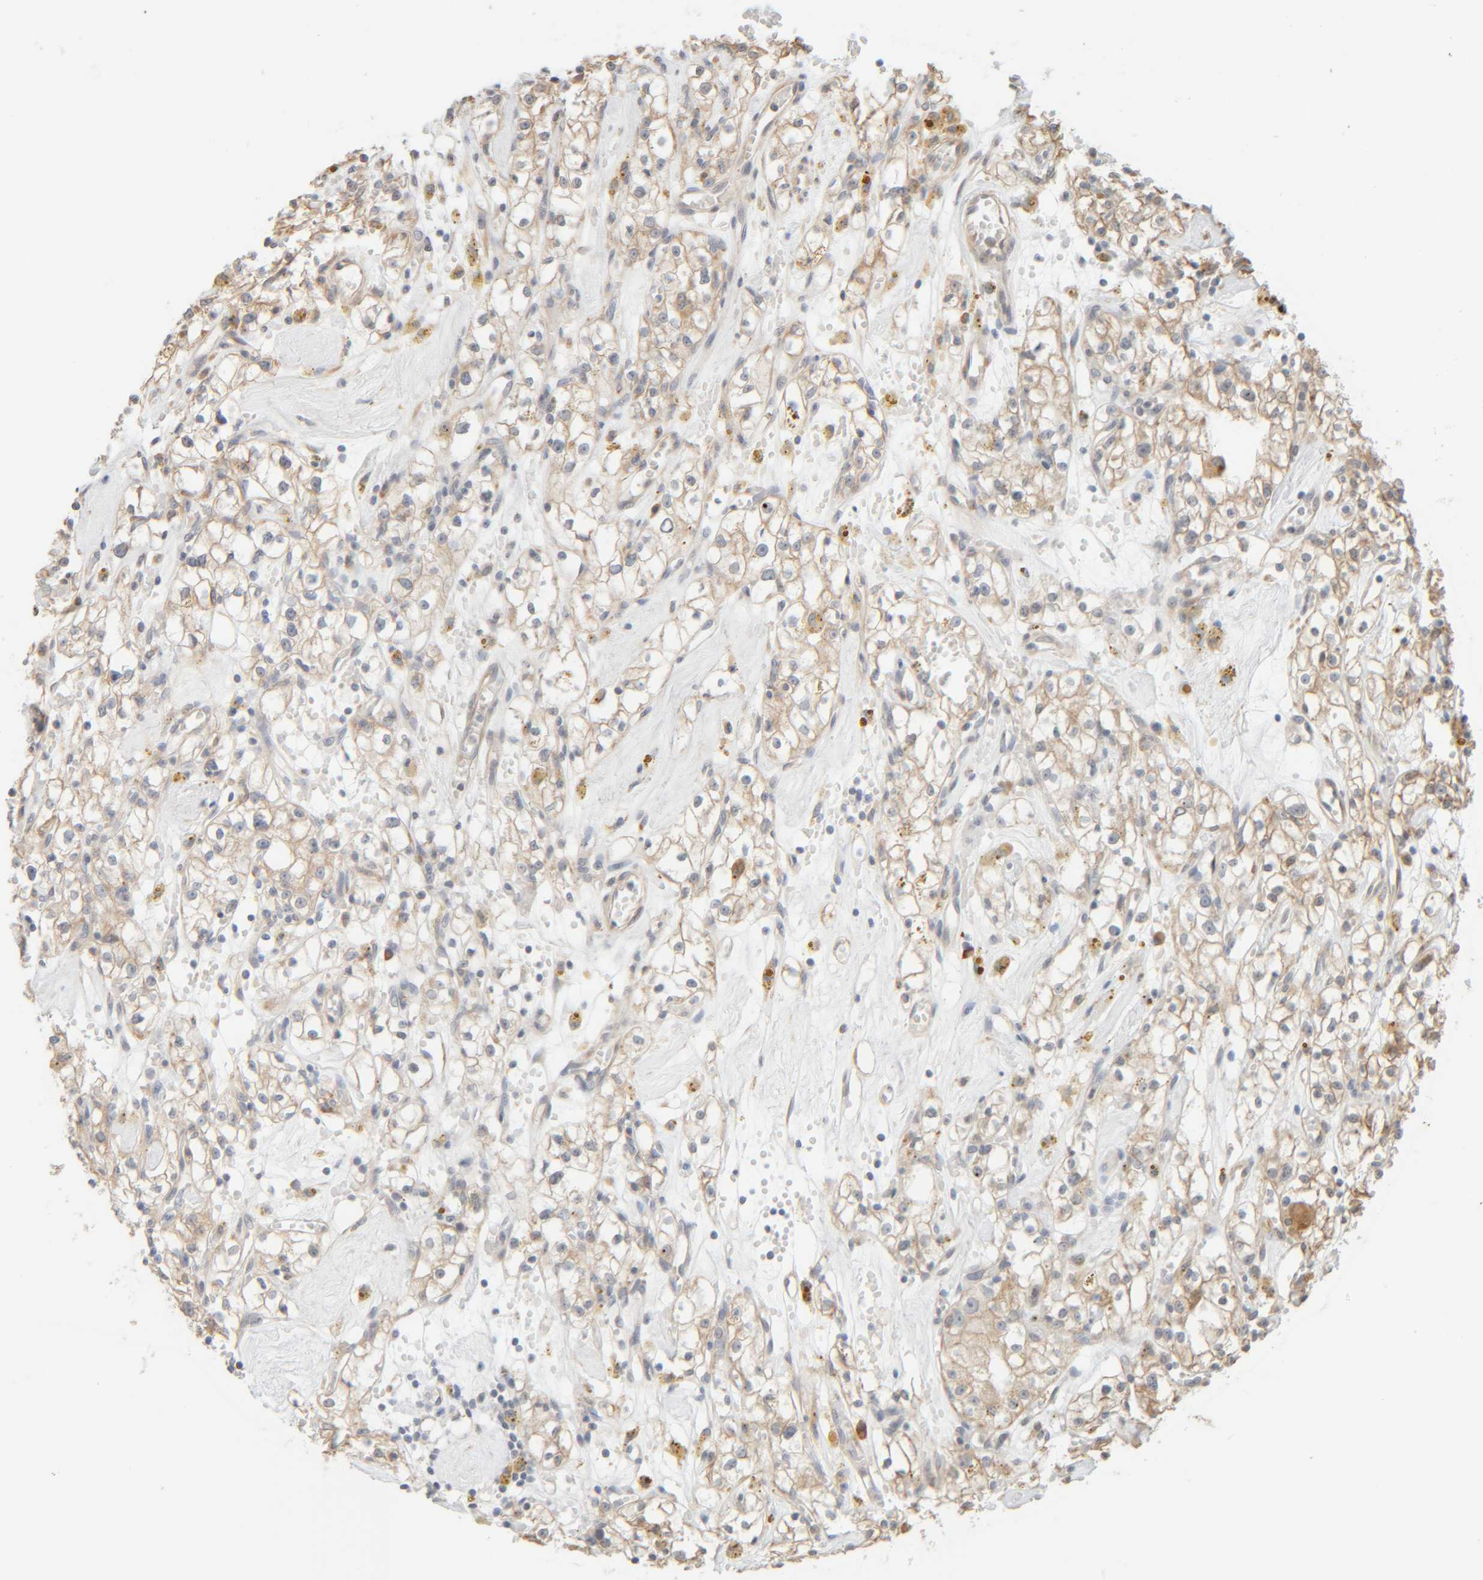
{"staining": {"intensity": "weak", "quantity": ">75%", "location": "cytoplasmic/membranous"}, "tissue": "renal cancer", "cell_type": "Tumor cells", "image_type": "cancer", "snomed": [{"axis": "morphology", "description": "Adenocarcinoma, NOS"}, {"axis": "topography", "description": "Kidney"}], "caption": "The photomicrograph demonstrates immunohistochemical staining of renal cancer. There is weak cytoplasmic/membranous expression is appreciated in approximately >75% of tumor cells.", "gene": "INTS1", "patient": {"sex": "male", "age": 56}}